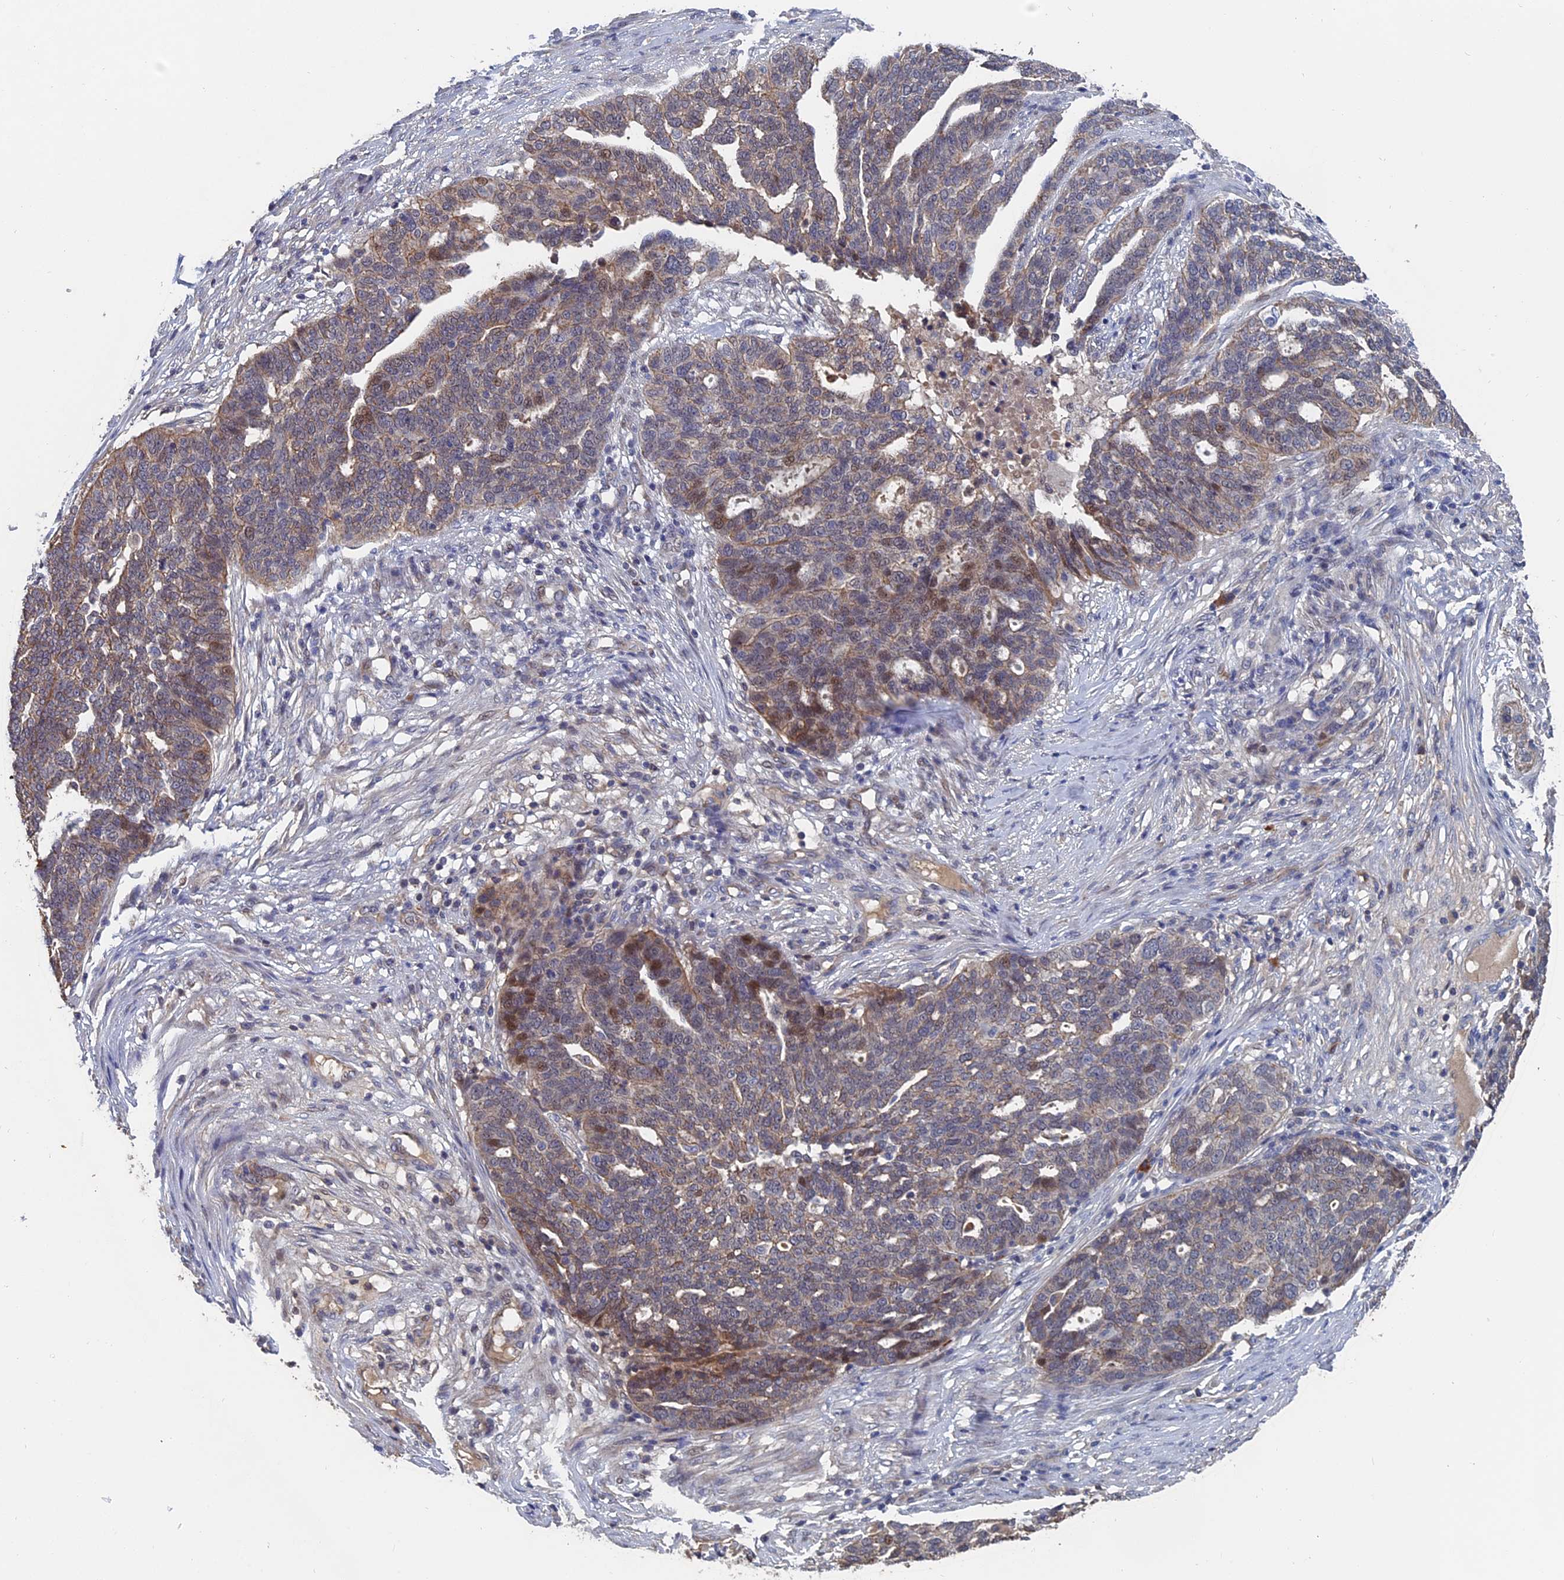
{"staining": {"intensity": "moderate", "quantity": "<25%", "location": "cytoplasmic/membranous,nuclear"}, "tissue": "ovarian cancer", "cell_type": "Tumor cells", "image_type": "cancer", "snomed": [{"axis": "morphology", "description": "Cystadenocarcinoma, serous, NOS"}, {"axis": "topography", "description": "Ovary"}], "caption": "An immunohistochemistry (IHC) photomicrograph of neoplastic tissue is shown. Protein staining in brown labels moderate cytoplasmic/membranous and nuclear positivity in ovarian cancer within tumor cells.", "gene": "SLC33A1", "patient": {"sex": "female", "age": 59}}